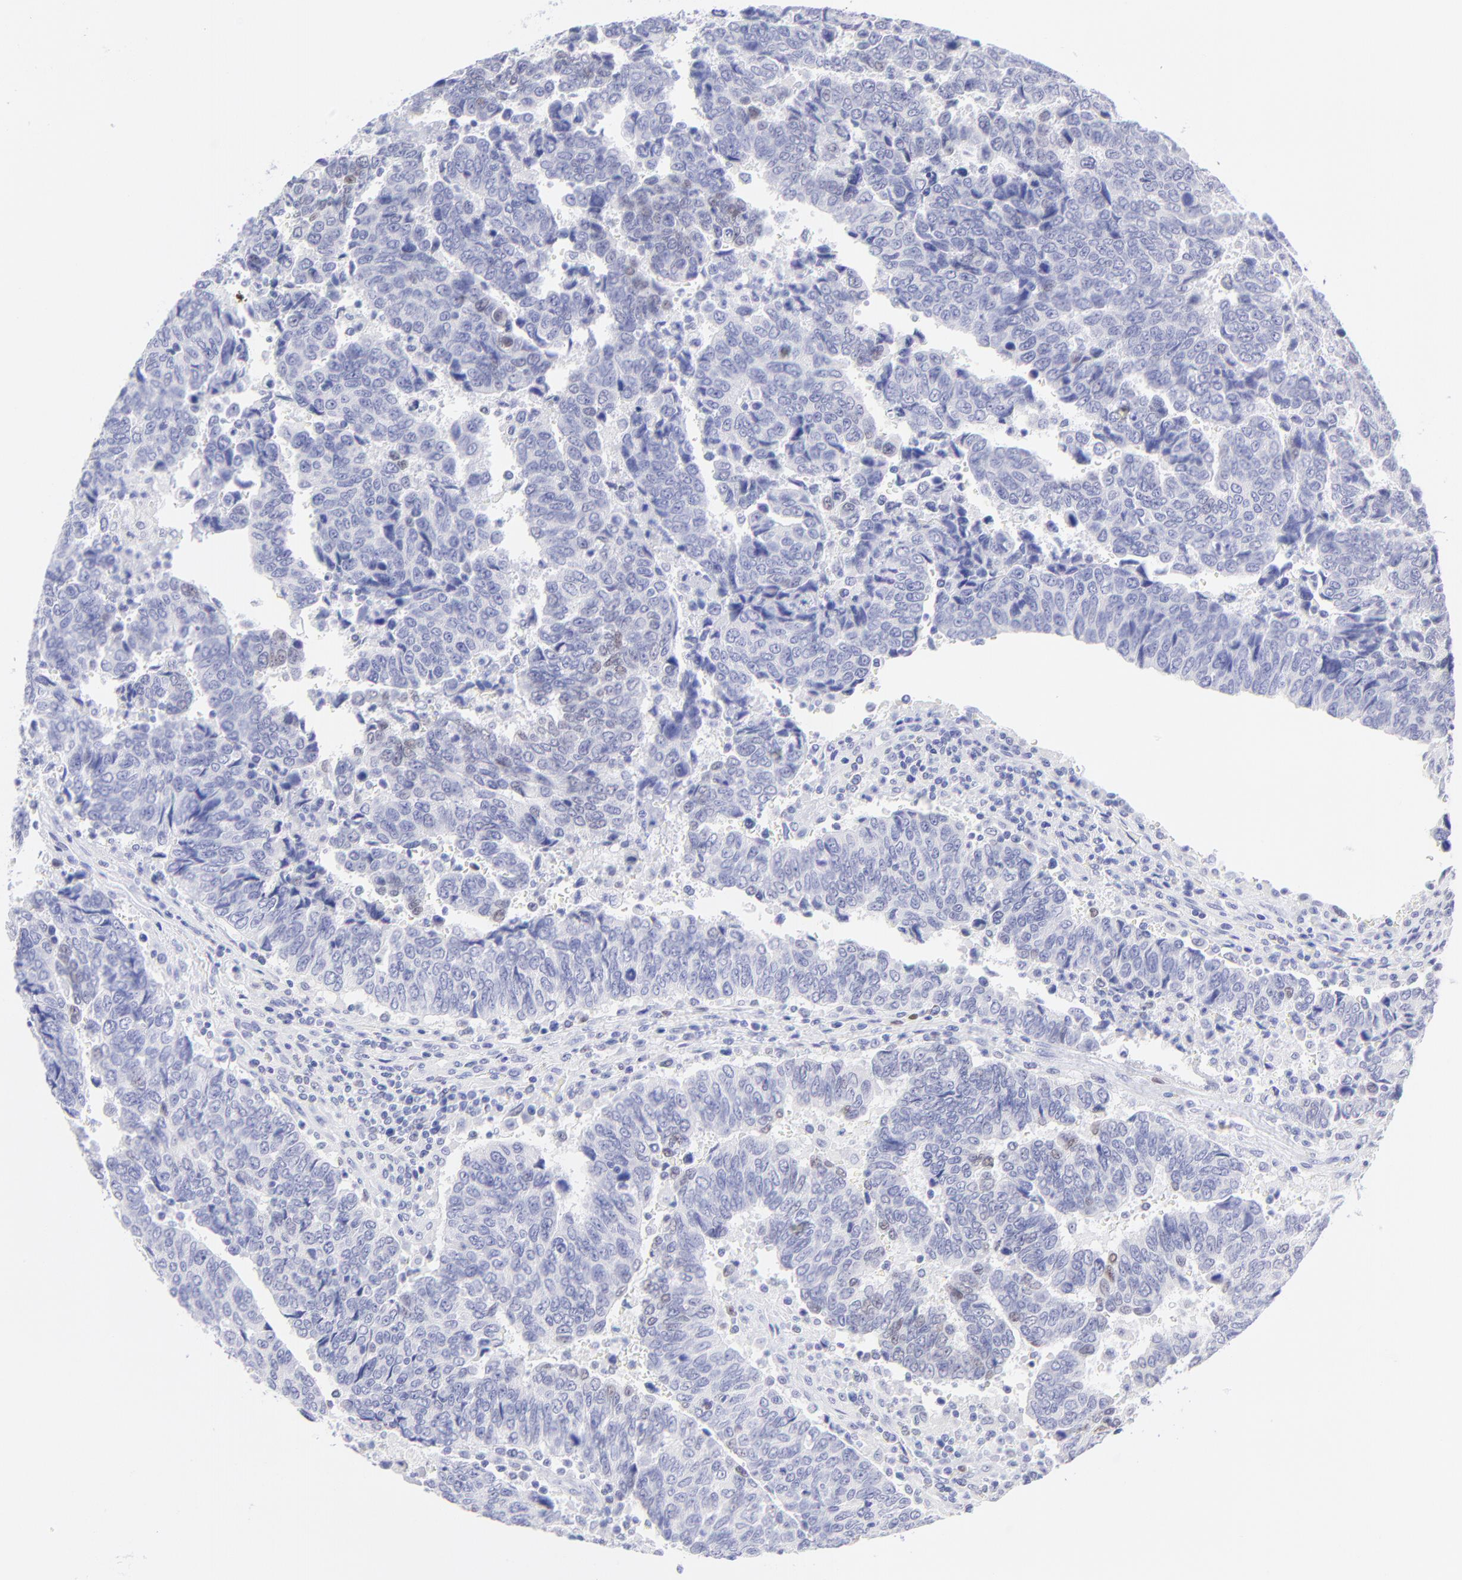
{"staining": {"intensity": "negative", "quantity": "none", "location": "none"}, "tissue": "urothelial cancer", "cell_type": "Tumor cells", "image_type": "cancer", "snomed": [{"axis": "morphology", "description": "Urothelial carcinoma, High grade"}, {"axis": "topography", "description": "Urinary bladder"}], "caption": "Immunohistochemistry of high-grade urothelial carcinoma demonstrates no positivity in tumor cells. (DAB IHC visualized using brightfield microscopy, high magnification).", "gene": "KLF4", "patient": {"sex": "male", "age": 86}}